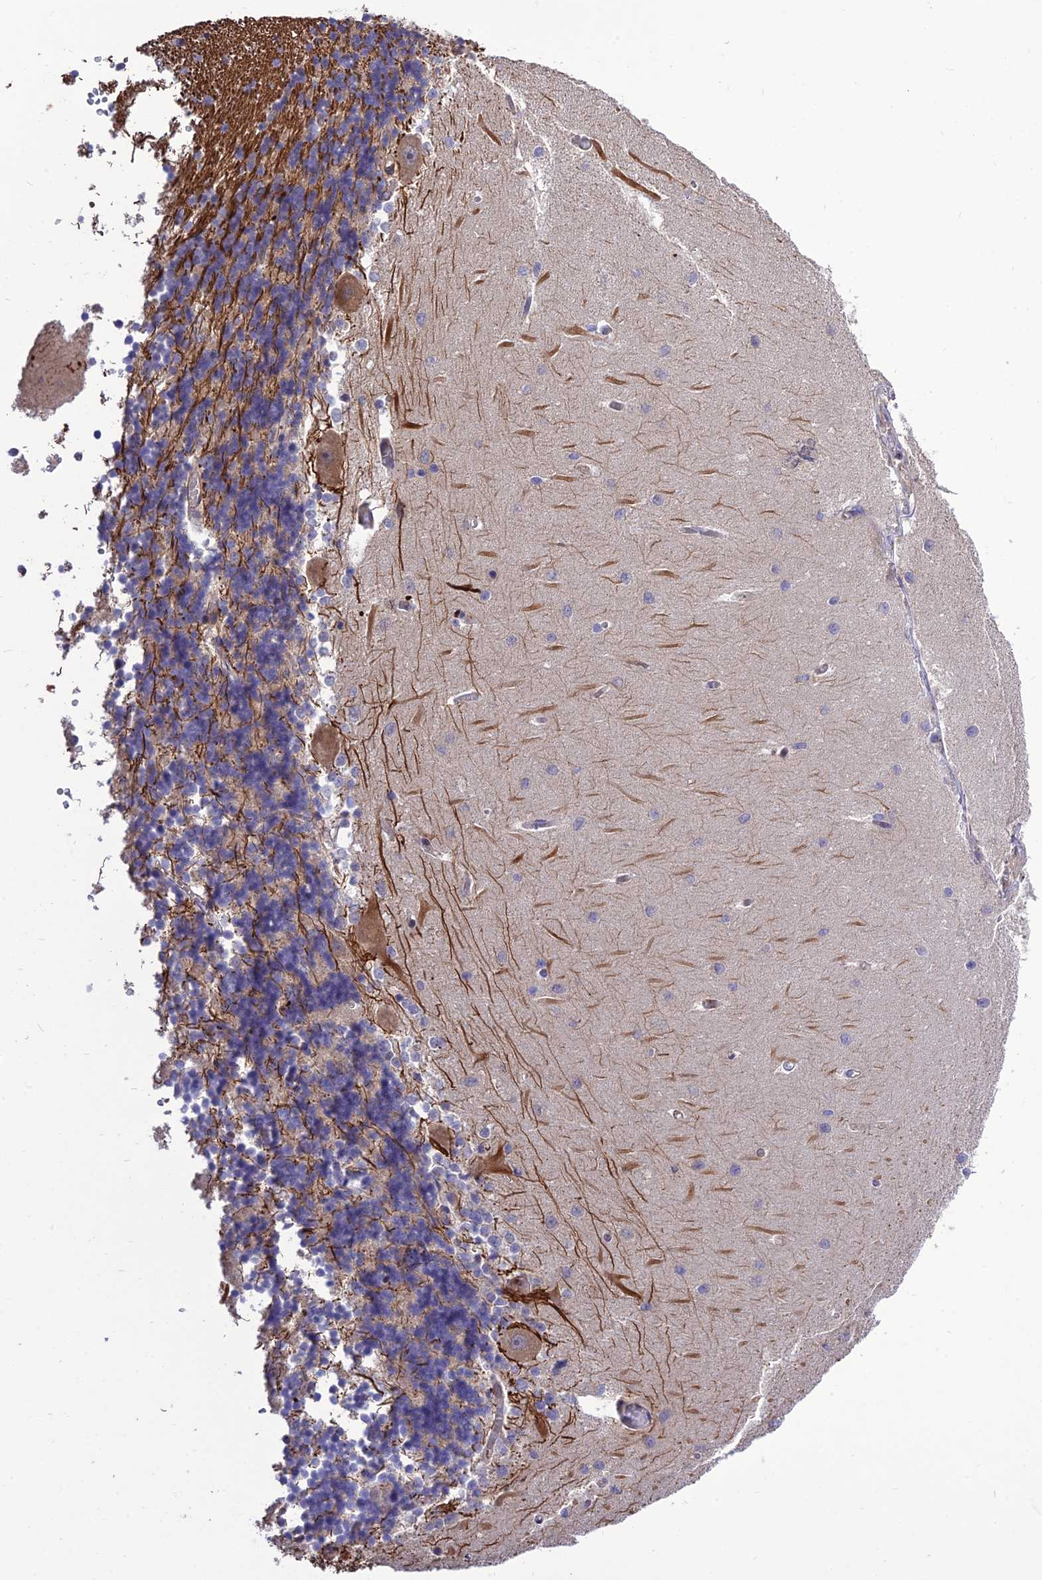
{"staining": {"intensity": "weak", "quantity": "<25%", "location": "cytoplasmic/membranous"}, "tissue": "cerebellum", "cell_type": "Cells in granular layer", "image_type": "normal", "snomed": [{"axis": "morphology", "description": "Normal tissue, NOS"}, {"axis": "topography", "description": "Cerebellum"}], "caption": "The IHC histopathology image has no significant positivity in cells in granular layer of cerebellum.", "gene": "CRTAP", "patient": {"sex": "male", "age": 37}}